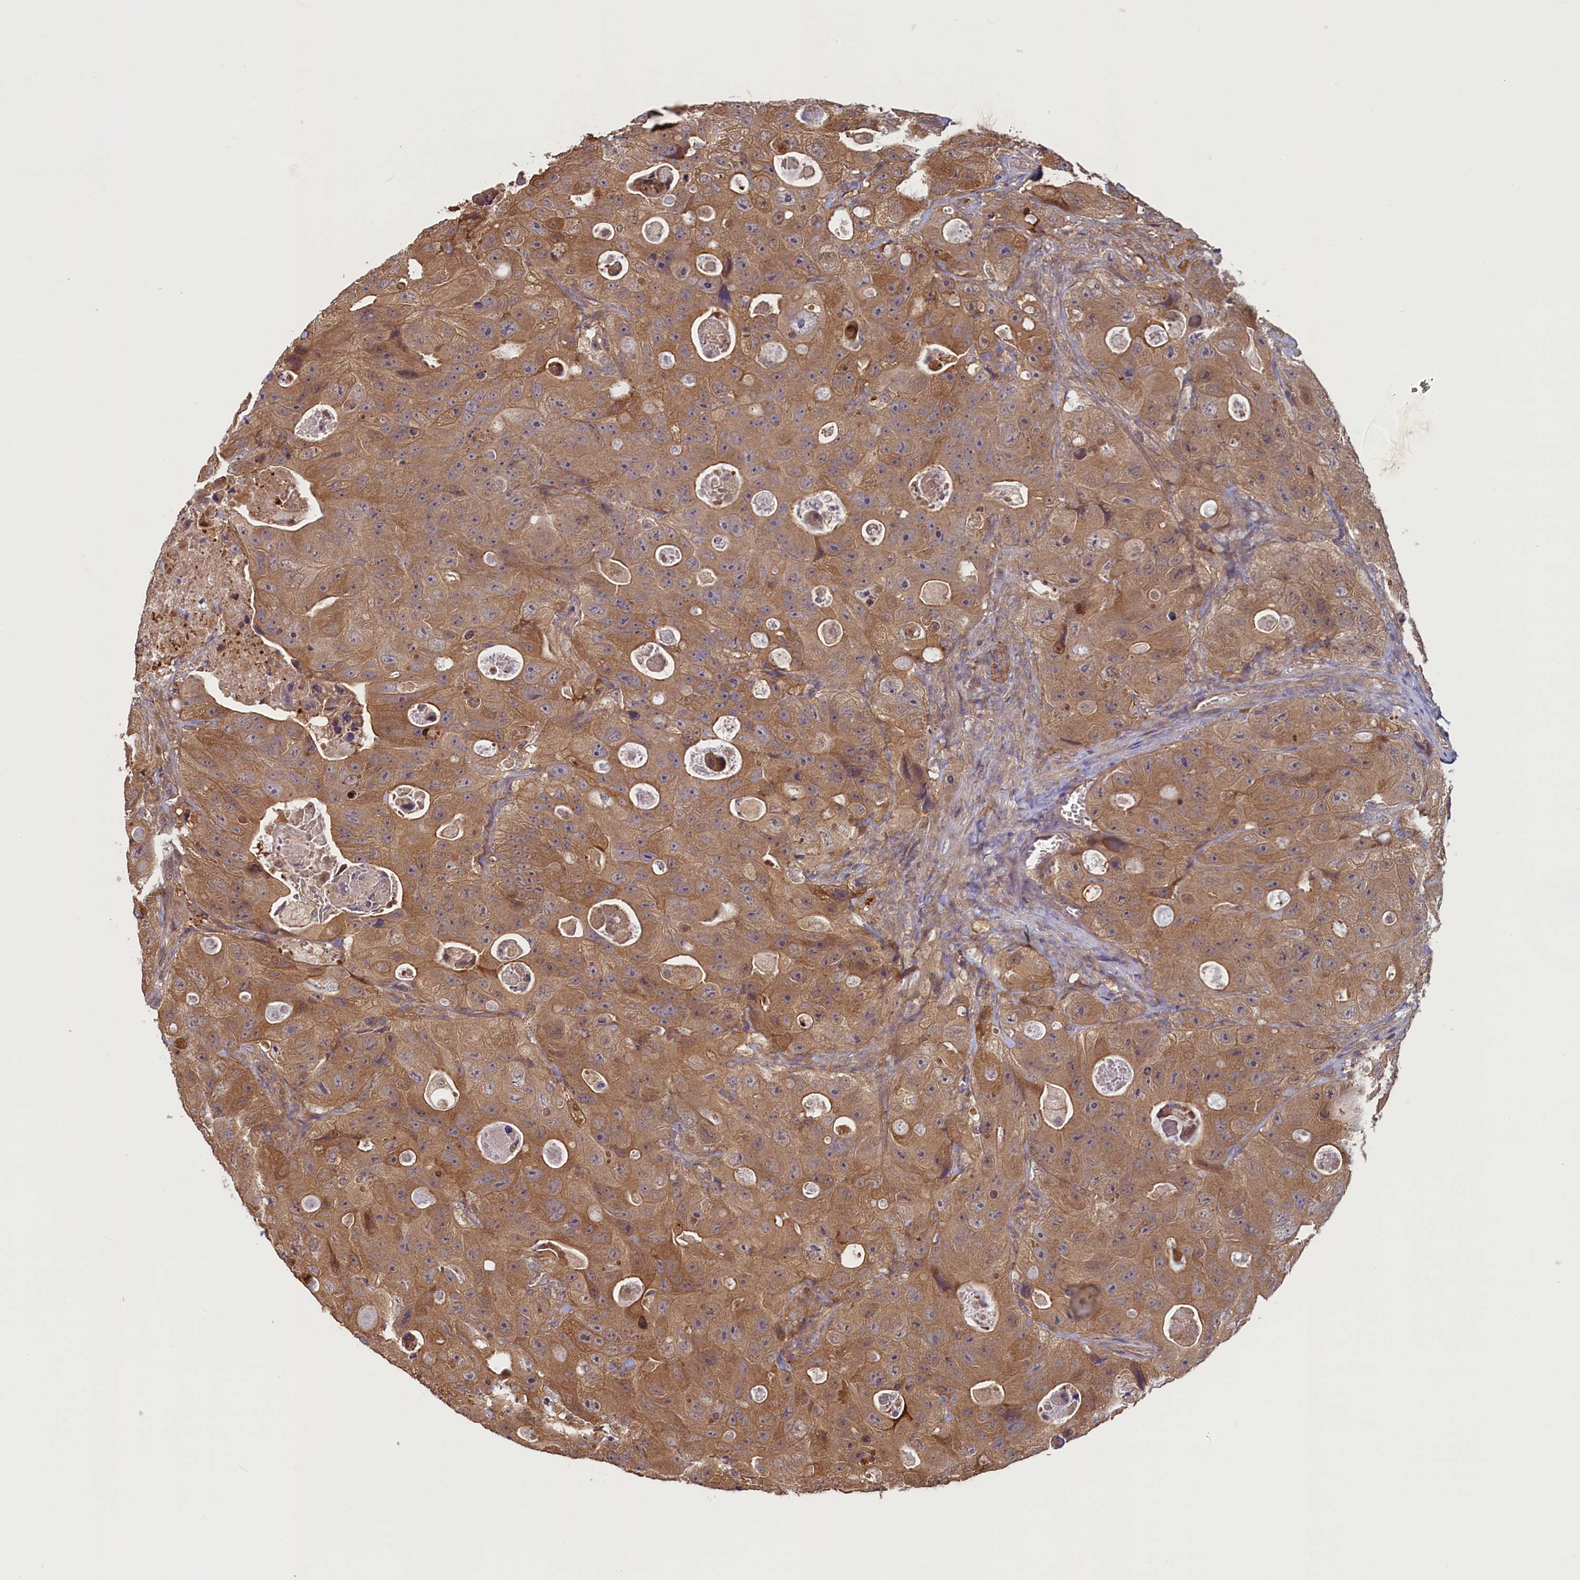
{"staining": {"intensity": "moderate", "quantity": ">75%", "location": "cytoplasmic/membranous"}, "tissue": "colorectal cancer", "cell_type": "Tumor cells", "image_type": "cancer", "snomed": [{"axis": "morphology", "description": "Adenocarcinoma, NOS"}, {"axis": "topography", "description": "Colon"}], "caption": "Colorectal cancer (adenocarcinoma) stained with DAB IHC reveals medium levels of moderate cytoplasmic/membranous expression in approximately >75% of tumor cells.", "gene": "CIAO2B", "patient": {"sex": "female", "age": 46}}